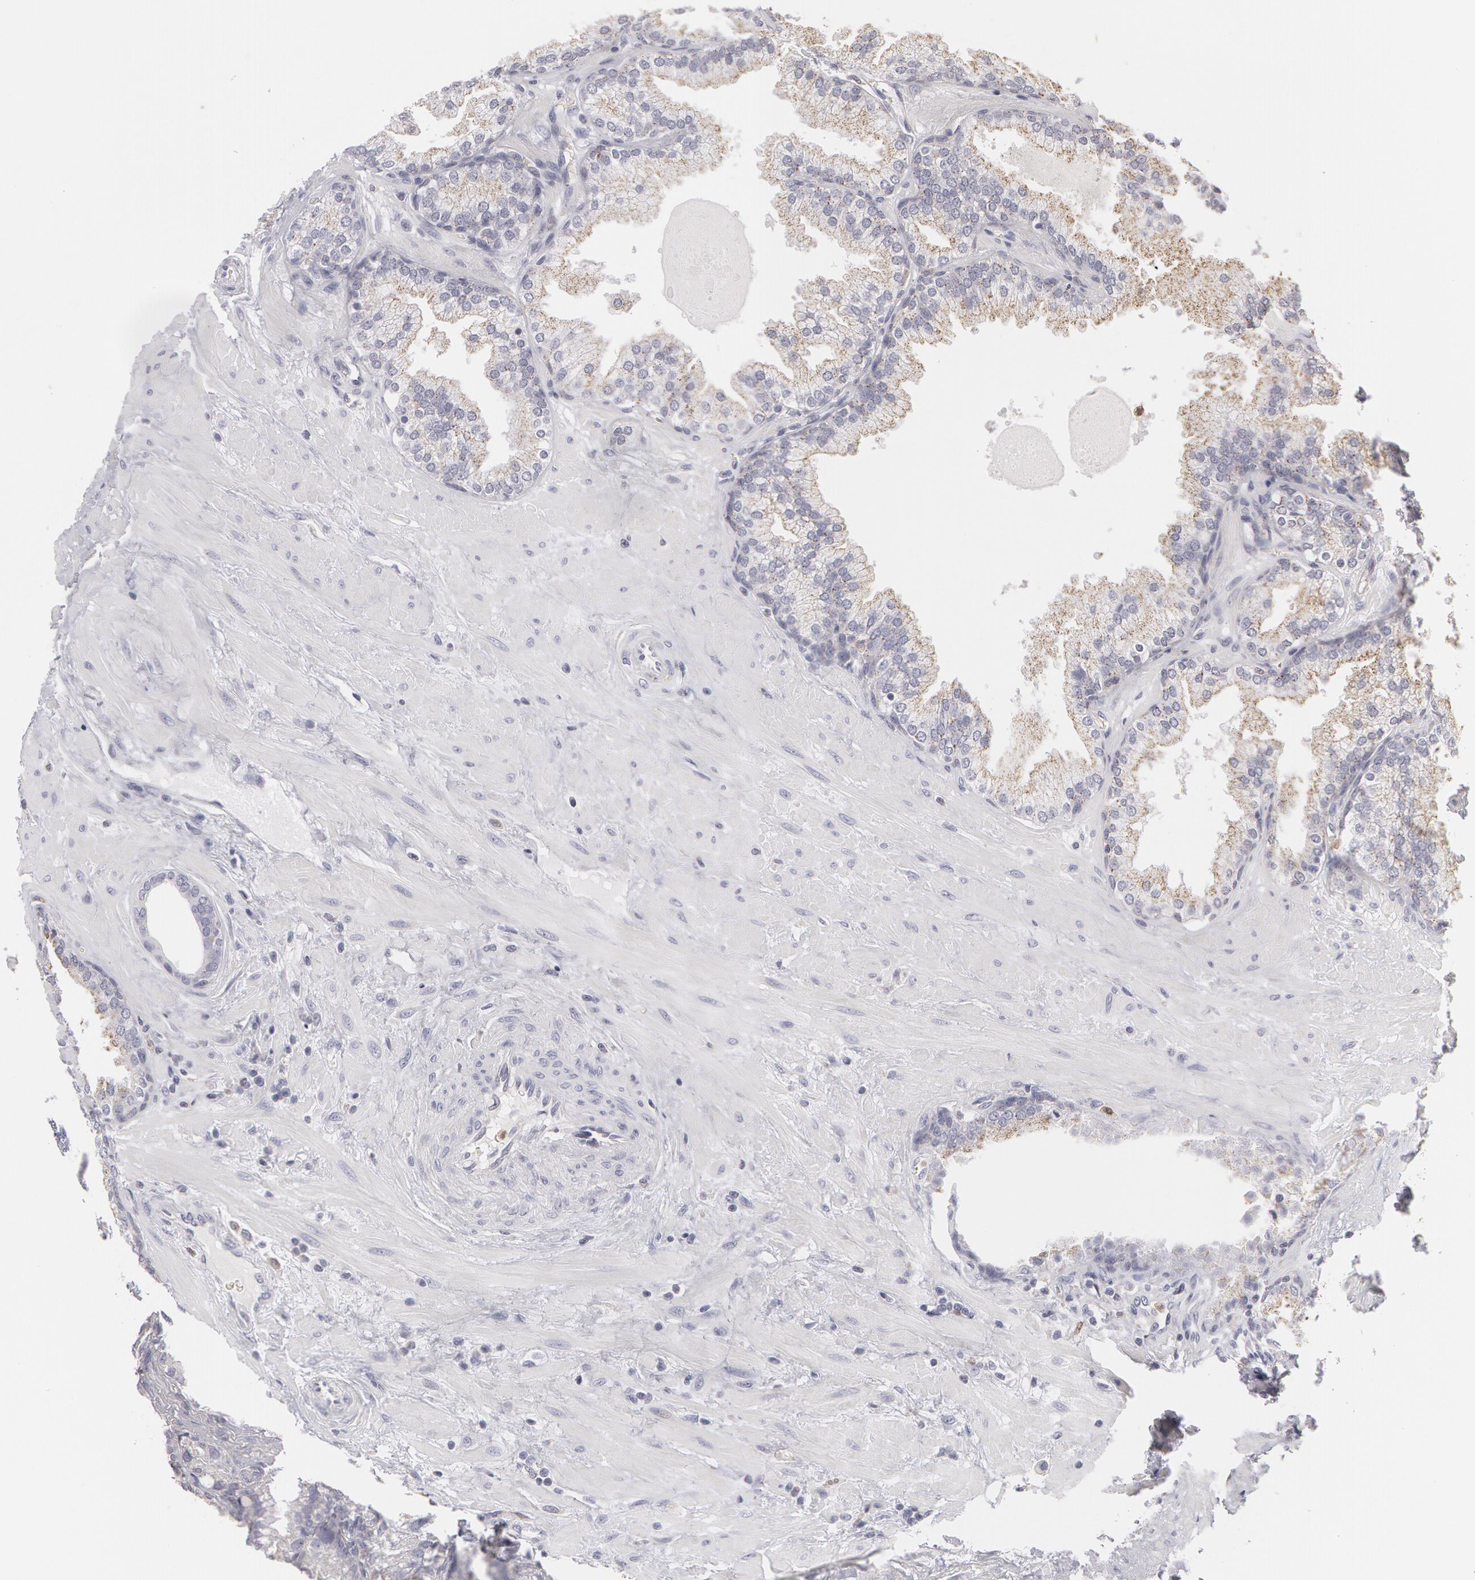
{"staining": {"intensity": "moderate", "quantity": ">75%", "location": "cytoplasmic/membranous"}, "tissue": "prostate", "cell_type": "Glandular cells", "image_type": "normal", "snomed": [{"axis": "morphology", "description": "Normal tissue, NOS"}, {"axis": "topography", "description": "Prostate"}], "caption": "A brown stain labels moderate cytoplasmic/membranous expression of a protein in glandular cells of normal human prostate.", "gene": "CAT", "patient": {"sex": "male", "age": 51}}